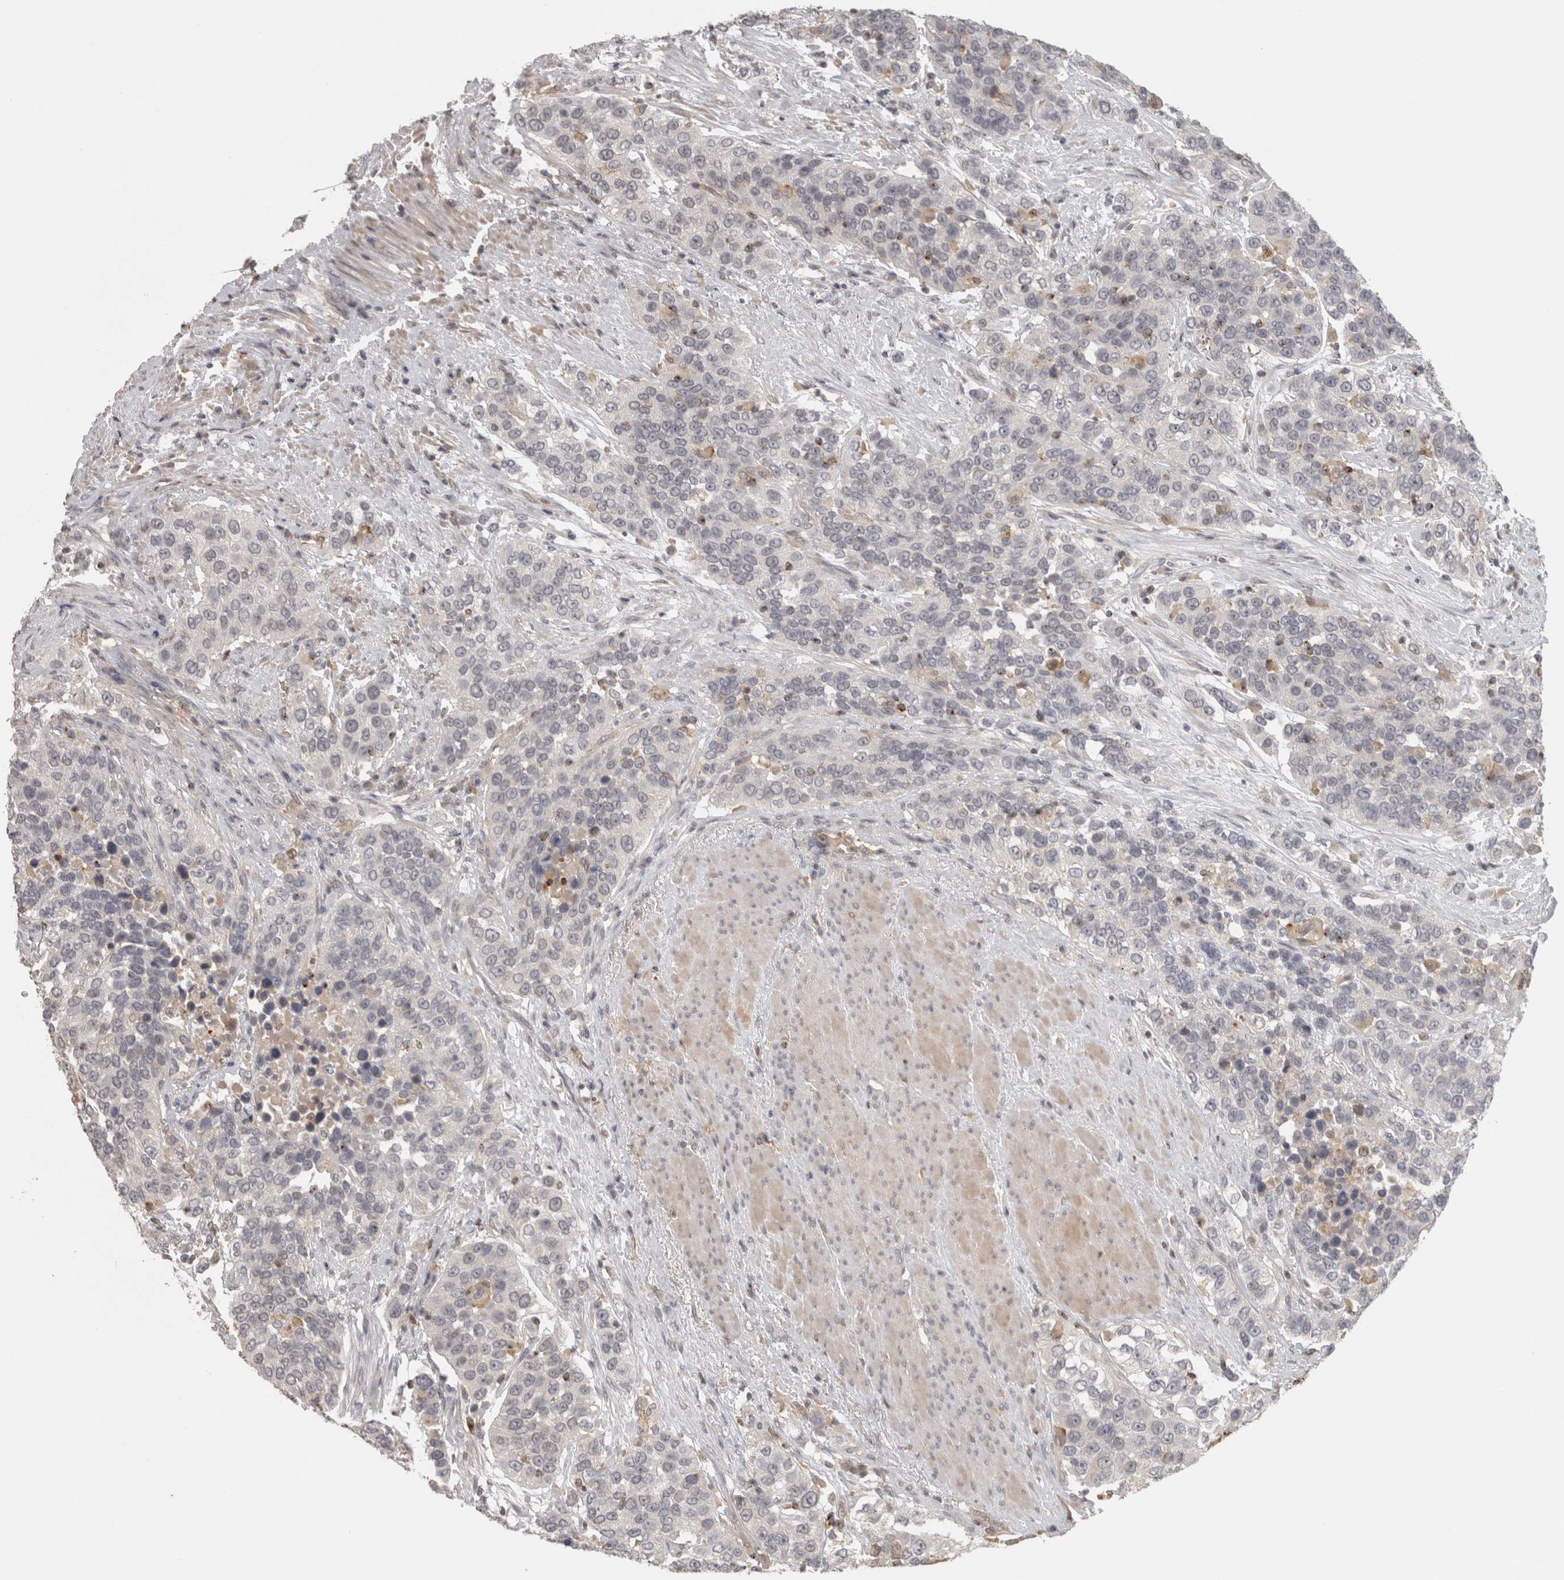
{"staining": {"intensity": "negative", "quantity": "none", "location": "none"}, "tissue": "urothelial cancer", "cell_type": "Tumor cells", "image_type": "cancer", "snomed": [{"axis": "morphology", "description": "Urothelial carcinoma, High grade"}, {"axis": "topography", "description": "Urinary bladder"}], "caption": "This micrograph is of high-grade urothelial carcinoma stained with immunohistochemistry to label a protein in brown with the nuclei are counter-stained blue. There is no positivity in tumor cells.", "gene": "HAVCR2", "patient": {"sex": "female", "age": 80}}